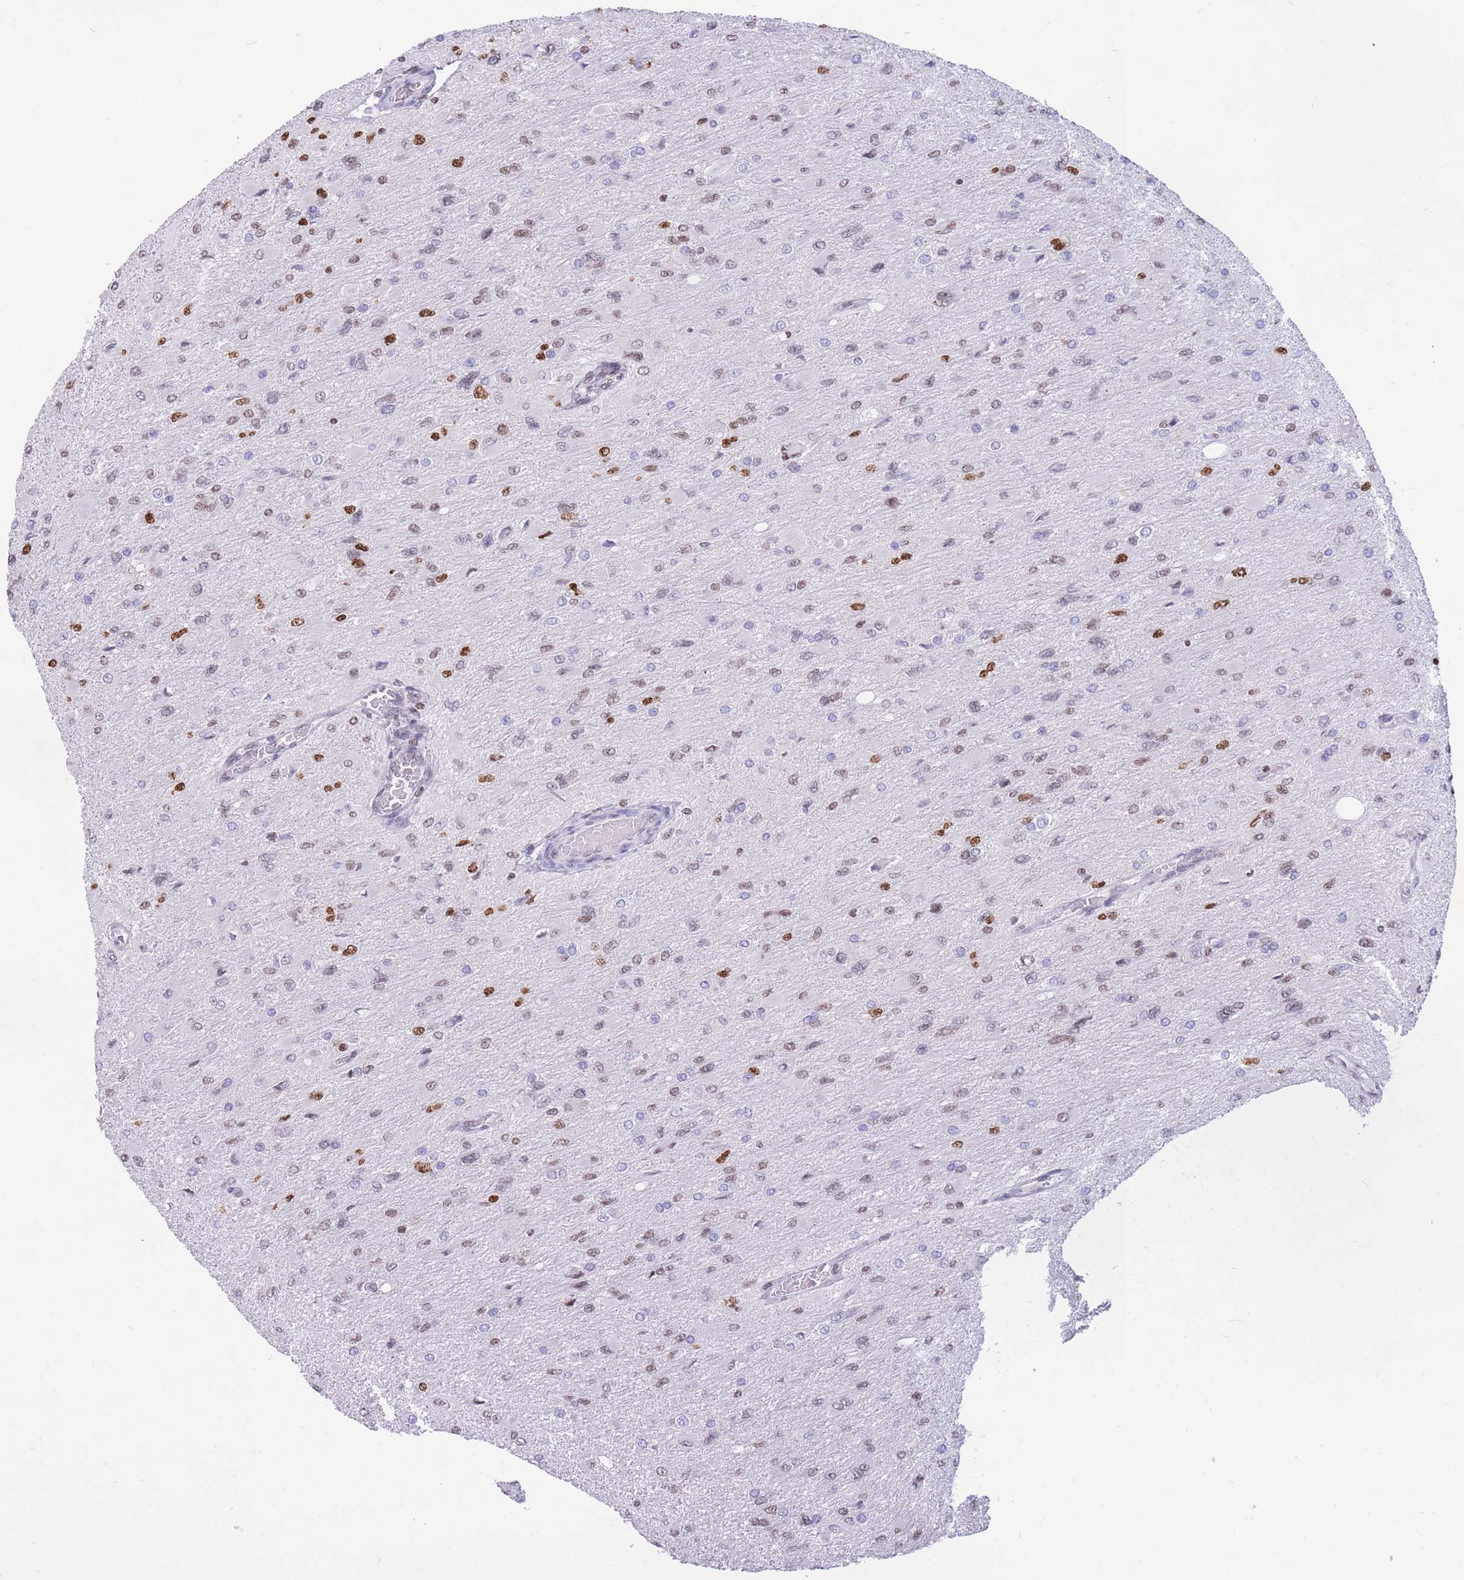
{"staining": {"intensity": "moderate", "quantity": "<25%", "location": "nuclear"}, "tissue": "glioma", "cell_type": "Tumor cells", "image_type": "cancer", "snomed": [{"axis": "morphology", "description": "Glioma, malignant, High grade"}, {"axis": "topography", "description": "Cerebral cortex"}], "caption": "This micrograph displays IHC staining of human malignant glioma (high-grade), with low moderate nuclear expression in about <25% of tumor cells.", "gene": "HMGN1", "patient": {"sex": "female", "age": 36}}